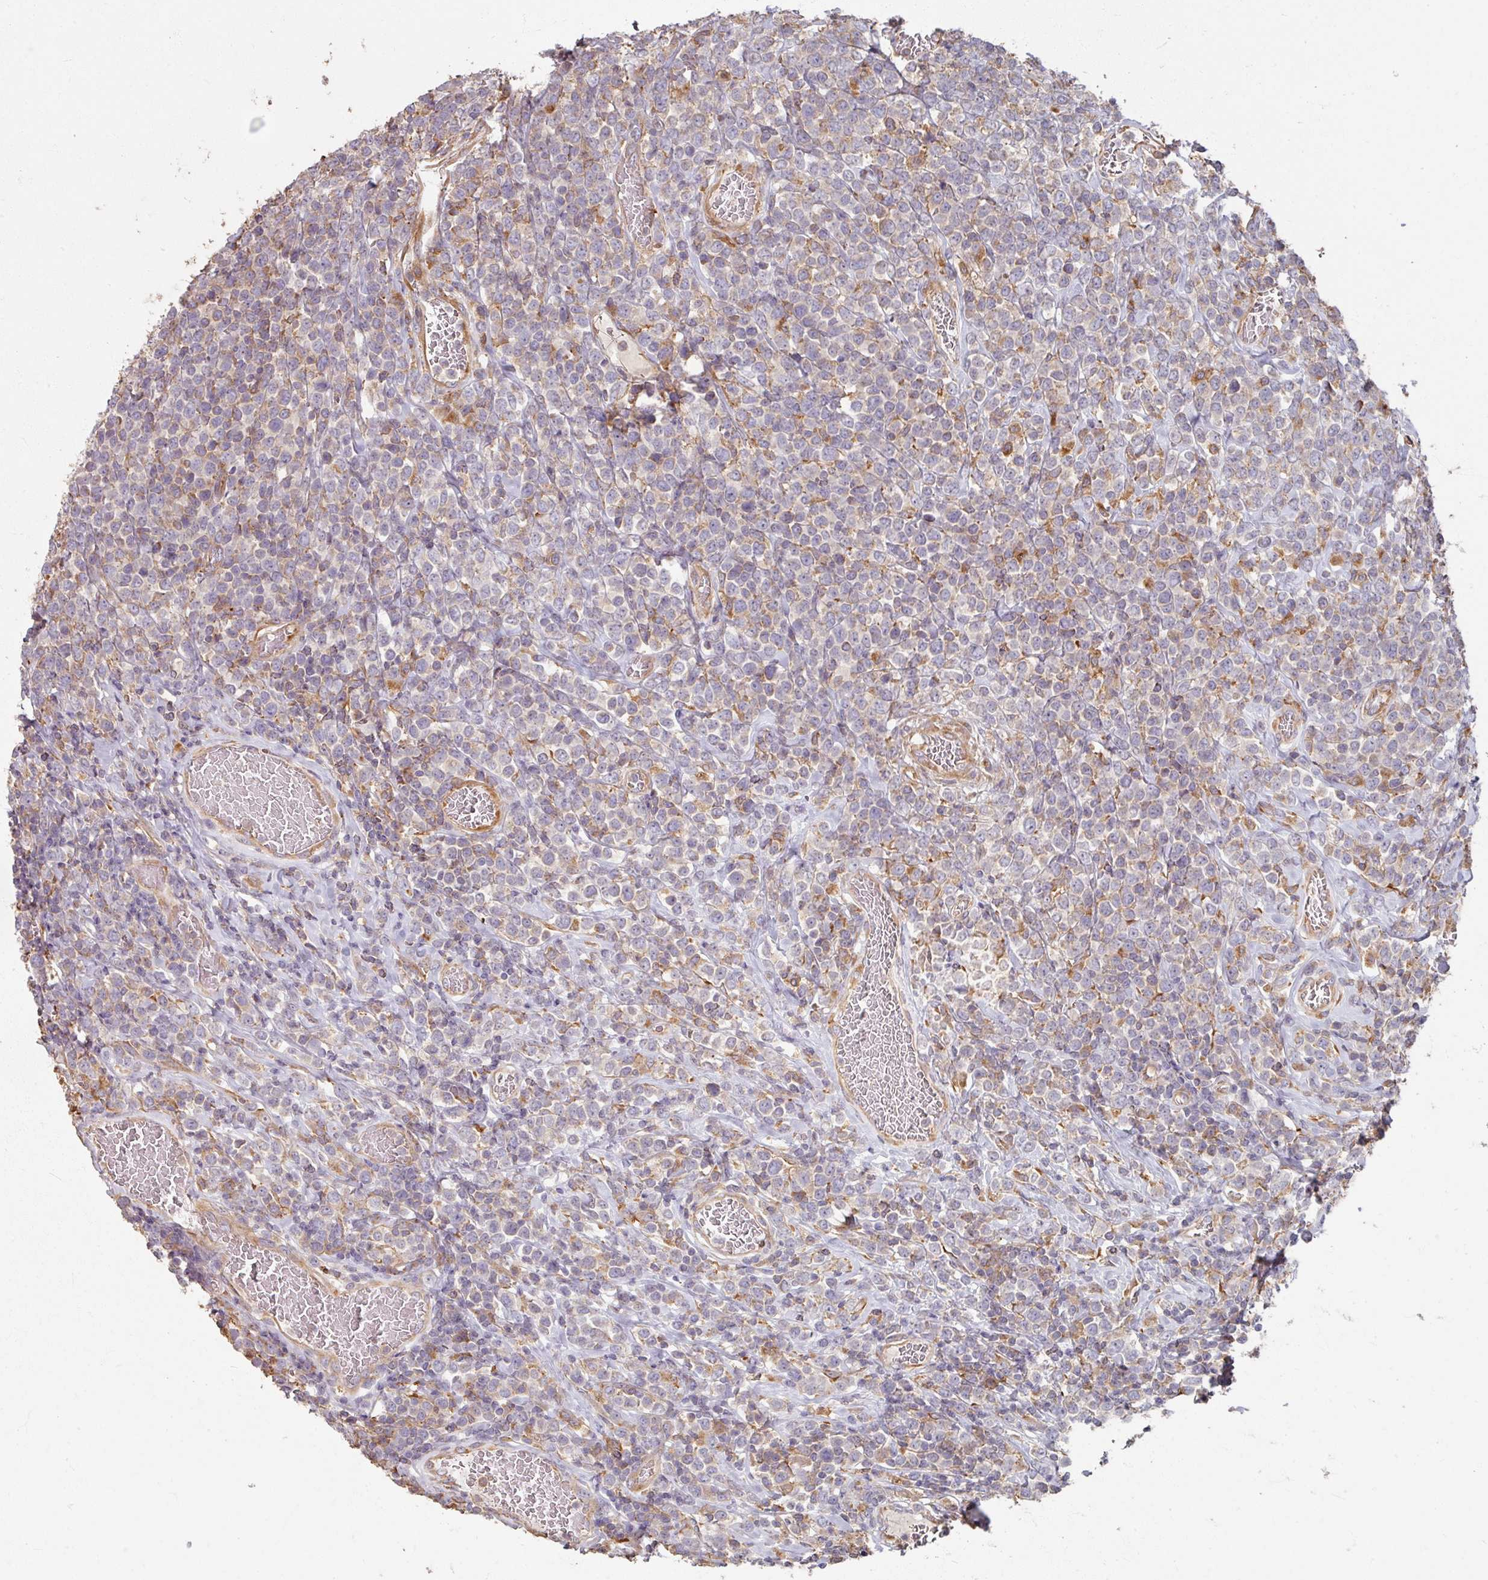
{"staining": {"intensity": "negative", "quantity": "none", "location": "none"}, "tissue": "lymphoma", "cell_type": "Tumor cells", "image_type": "cancer", "snomed": [{"axis": "morphology", "description": "Malignant lymphoma, non-Hodgkin's type, High grade"}, {"axis": "topography", "description": "Soft tissue"}], "caption": "This is a micrograph of immunohistochemistry (IHC) staining of high-grade malignant lymphoma, non-Hodgkin's type, which shows no expression in tumor cells.", "gene": "CCDC68", "patient": {"sex": "female", "age": 56}}